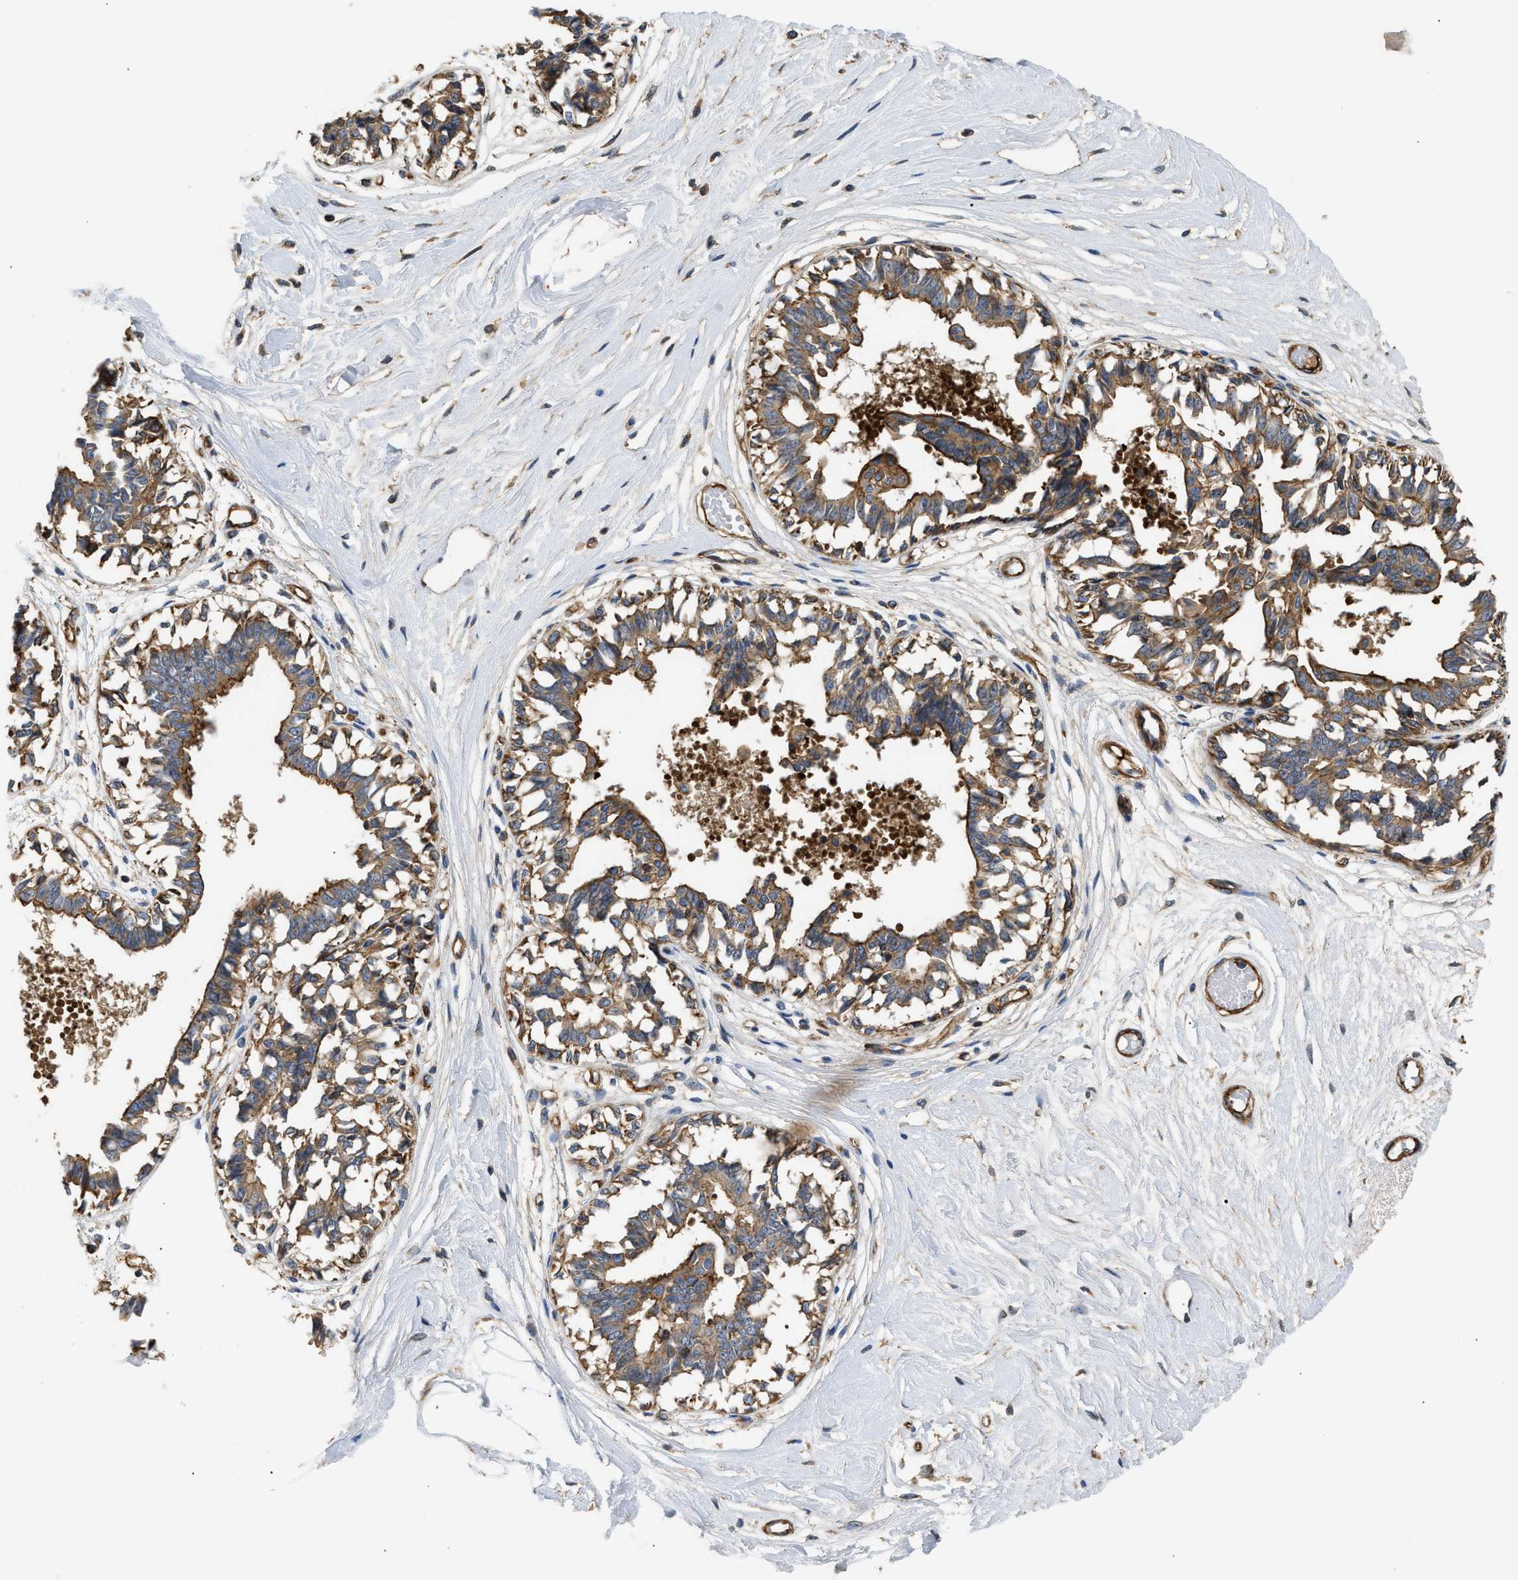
{"staining": {"intensity": "negative", "quantity": "none", "location": "none"}, "tissue": "breast", "cell_type": "Adipocytes", "image_type": "normal", "snomed": [{"axis": "morphology", "description": "Normal tissue, NOS"}, {"axis": "topography", "description": "Breast"}], "caption": "DAB (3,3'-diaminobenzidine) immunohistochemical staining of unremarkable human breast exhibits no significant expression in adipocytes. The staining was performed using DAB to visualize the protein expression in brown, while the nuclei were stained in blue with hematoxylin (Magnification: 20x).", "gene": "SAMD9L", "patient": {"sex": "female", "age": 45}}